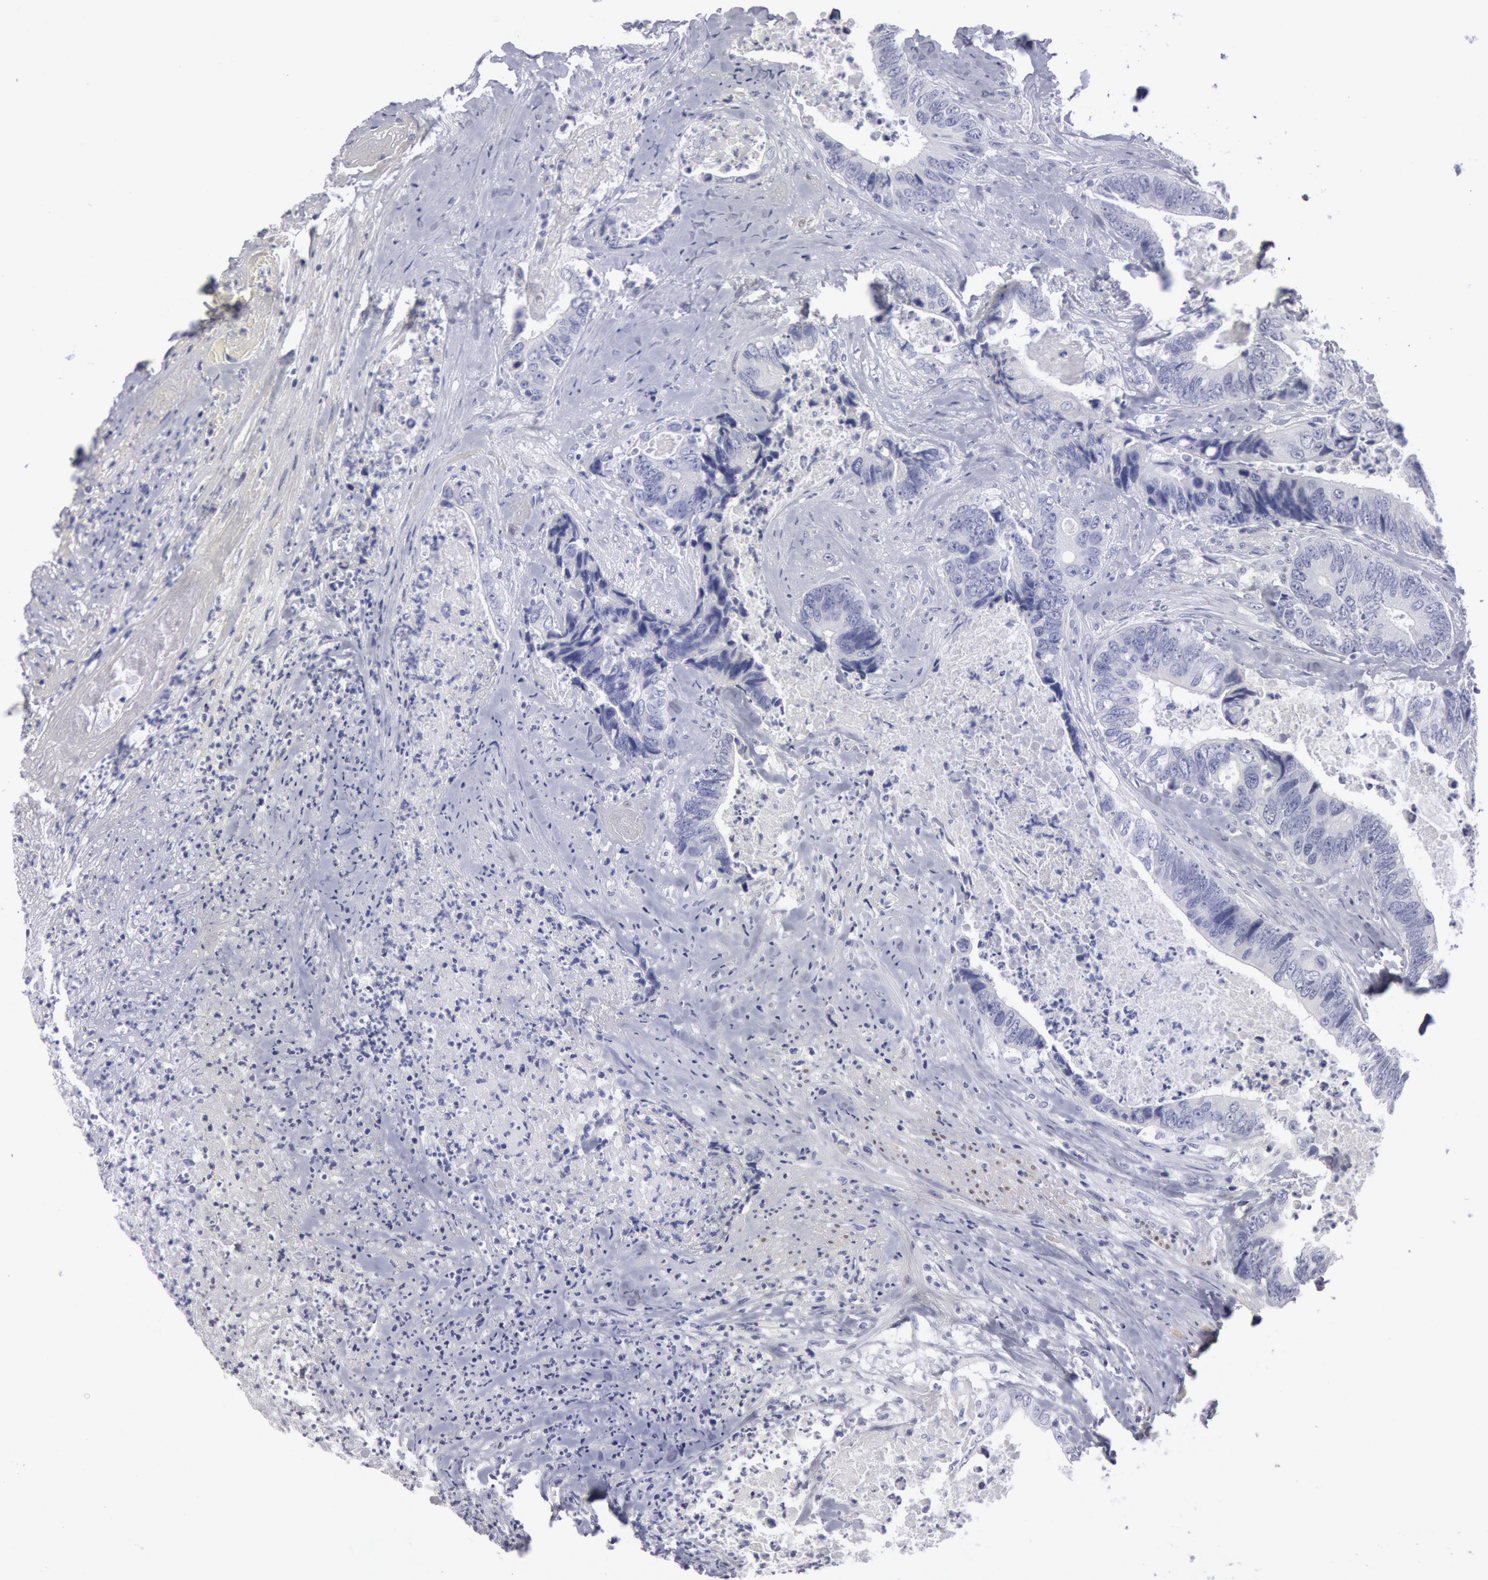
{"staining": {"intensity": "negative", "quantity": "none", "location": "none"}, "tissue": "colorectal cancer", "cell_type": "Tumor cells", "image_type": "cancer", "snomed": [{"axis": "morphology", "description": "Adenocarcinoma, NOS"}, {"axis": "topography", "description": "Rectum"}], "caption": "Immunohistochemical staining of colorectal adenocarcinoma reveals no significant positivity in tumor cells.", "gene": "FHL1", "patient": {"sex": "female", "age": 65}}